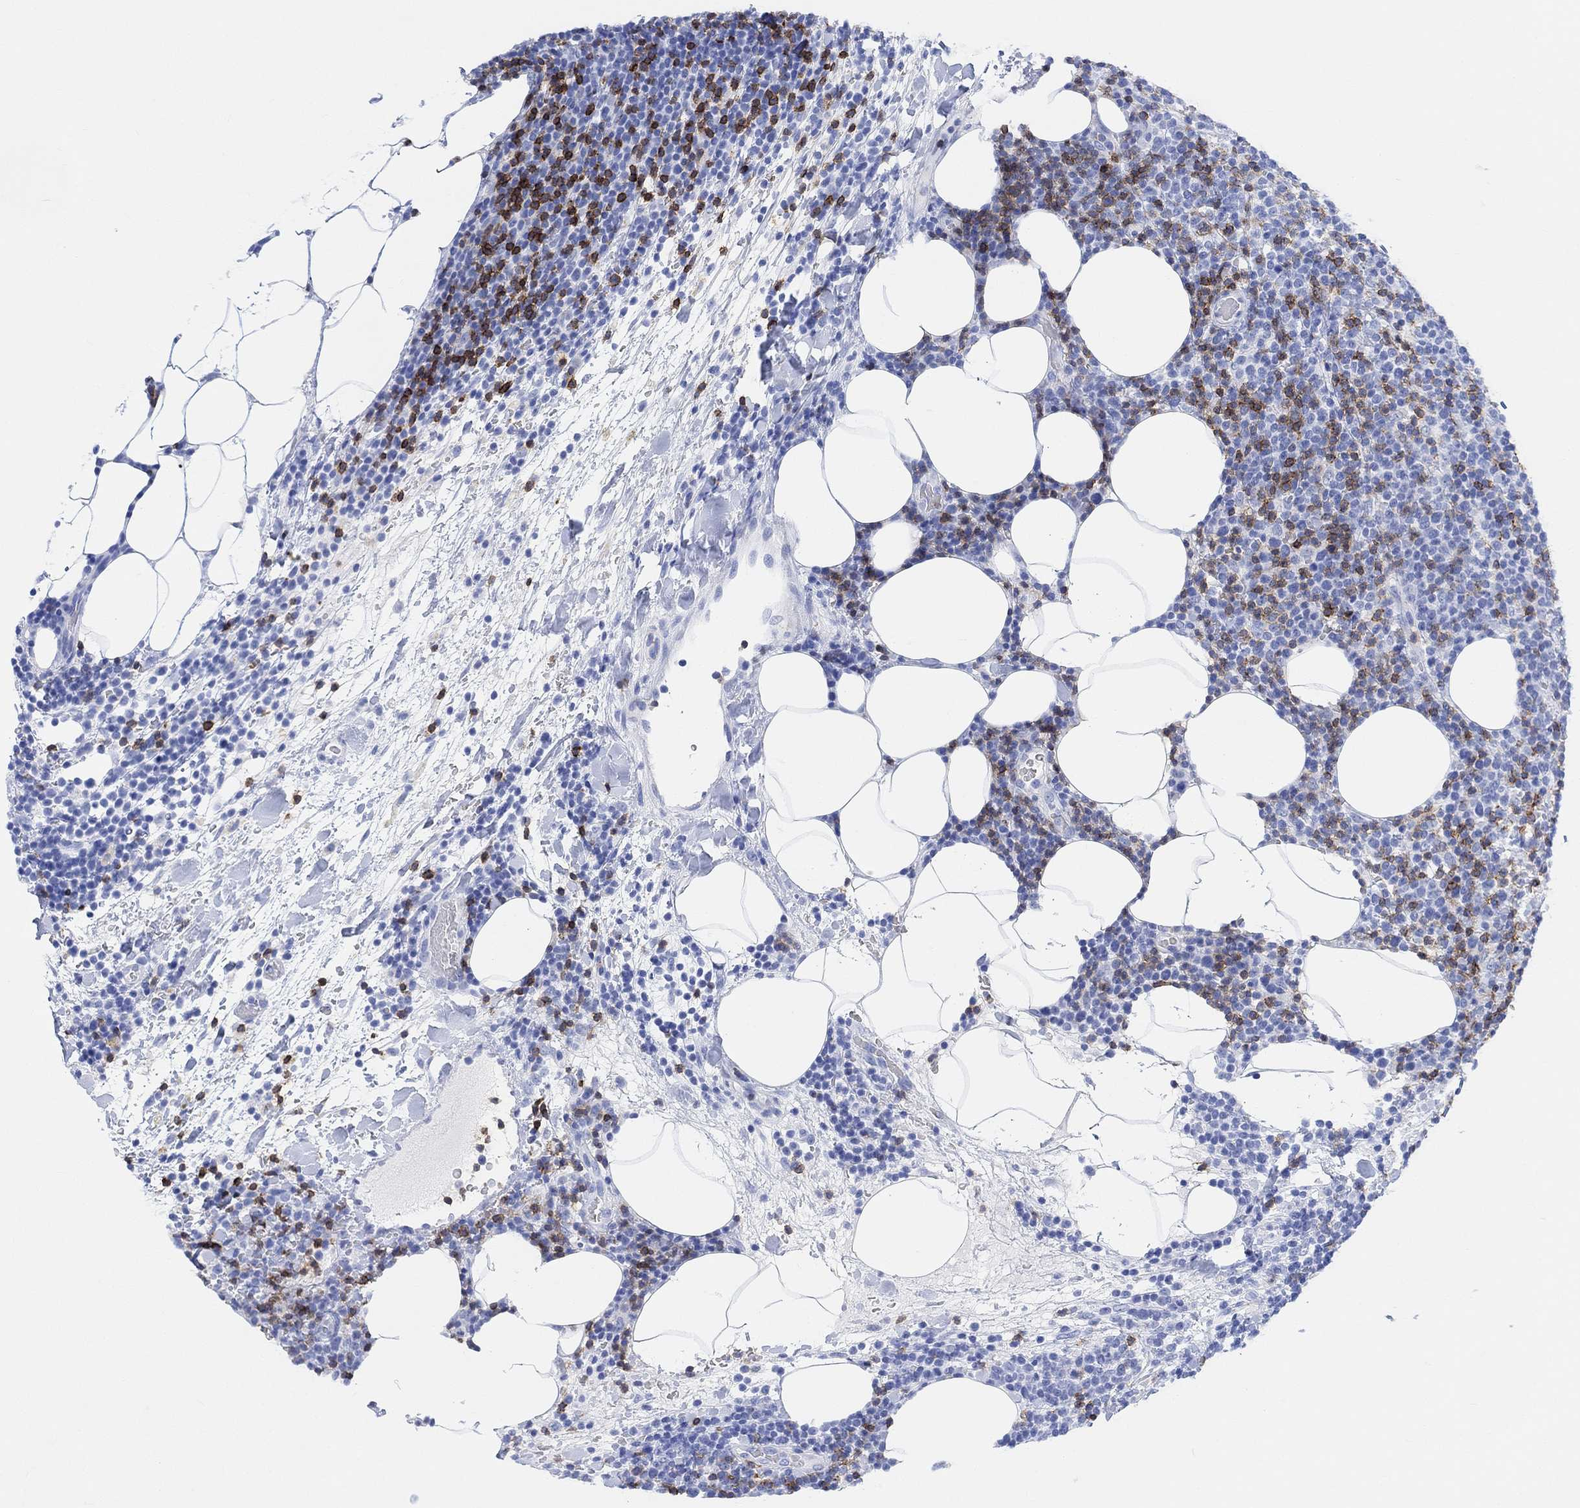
{"staining": {"intensity": "negative", "quantity": "none", "location": "none"}, "tissue": "lymphoma", "cell_type": "Tumor cells", "image_type": "cancer", "snomed": [{"axis": "morphology", "description": "Malignant lymphoma, non-Hodgkin's type, High grade"}, {"axis": "topography", "description": "Lymph node"}], "caption": "Protein analysis of lymphoma exhibits no significant staining in tumor cells.", "gene": "GPR65", "patient": {"sex": "male", "age": 61}}